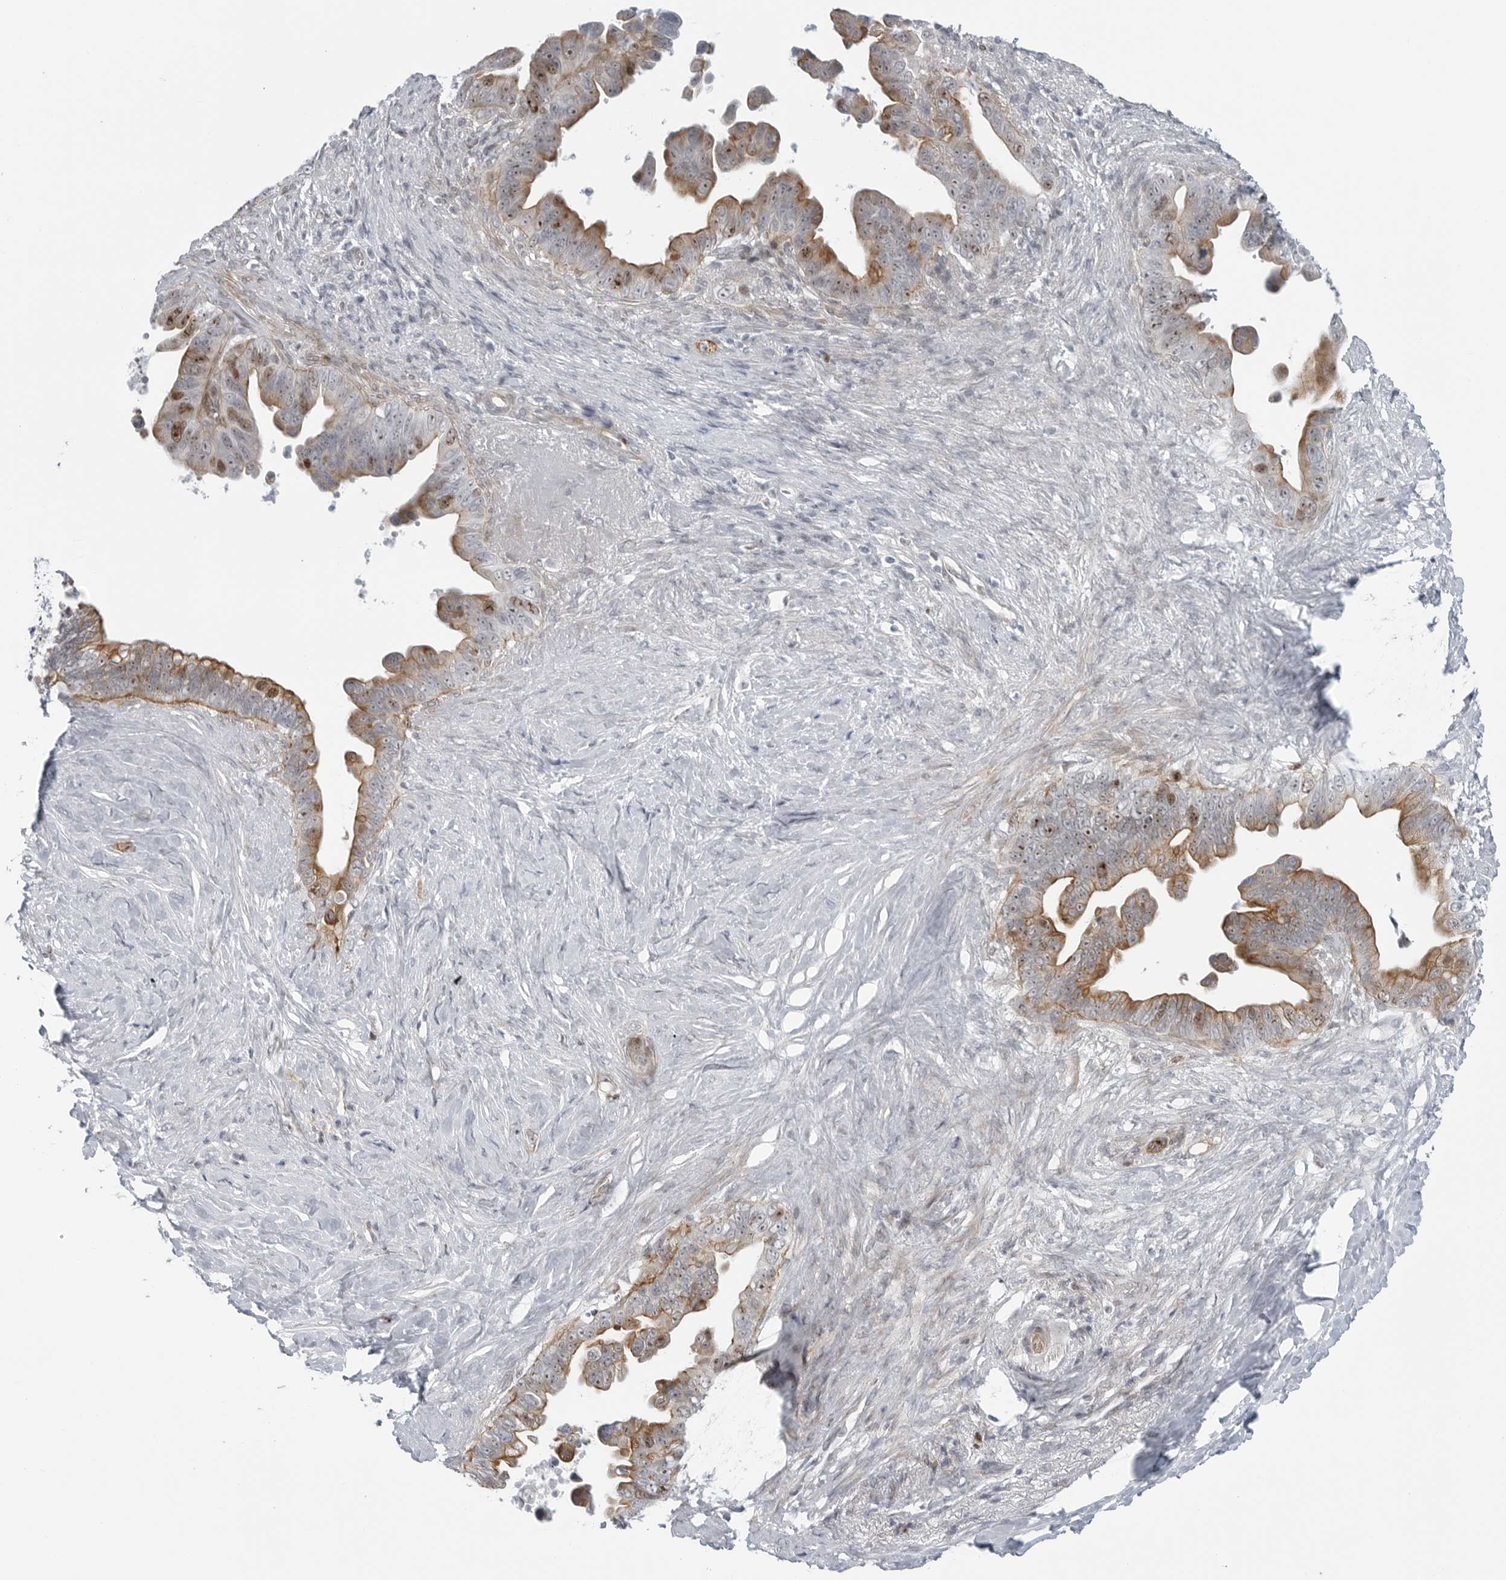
{"staining": {"intensity": "moderate", "quantity": "<25%", "location": "cytoplasmic/membranous,nuclear"}, "tissue": "pancreatic cancer", "cell_type": "Tumor cells", "image_type": "cancer", "snomed": [{"axis": "morphology", "description": "Adenocarcinoma, NOS"}, {"axis": "topography", "description": "Pancreas"}], "caption": "A high-resolution image shows IHC staining of pancreatic cancer (adenocarcinoma), which shows moderate cytoplasmic/membranous and nuclear staining in about <25% of tumor cells.", "gene": "FAM135B", "patient": {"sex": "female", "age": 72}}